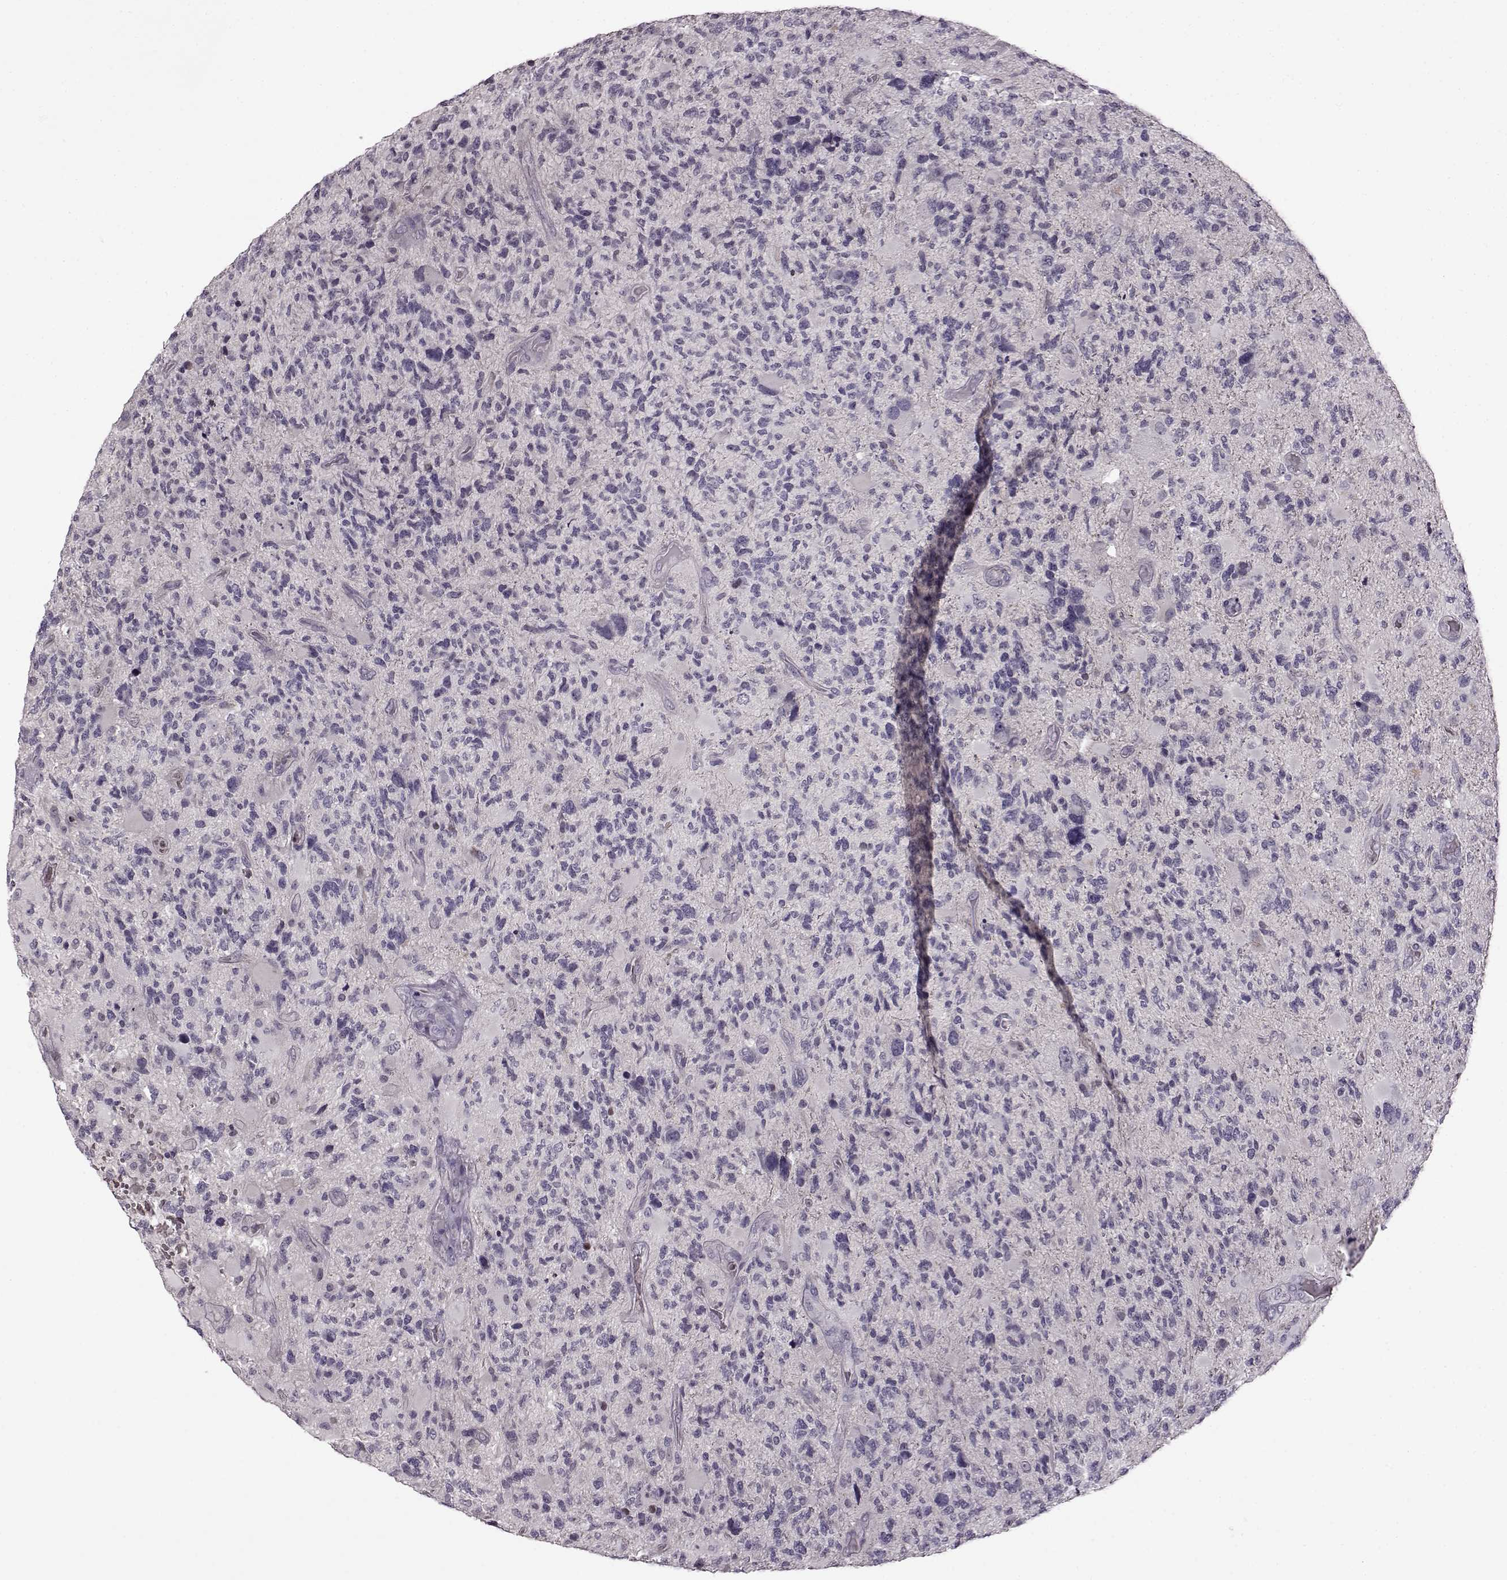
{"staining": {"intensity": "negative", "quantity": "none", "location": "none"}, "tissue": "glioma", "cell_type": "Tumor cells", "image_type": "cancer", "snomed": [{"axis": "morphology", "description": "Glioma, malignant, High grade"}, {"axis": "topography", "description": "Brain"}], "caption": "This photomicrograph is of glioma stained with immunohistochemistry (IHC) to label a protein in brown with the nuclei are counter-stained blue. There is no staining in tumor cells. The staining is performed using DAB brown chromogen with nuclei counter-stained in using hematoxylin.", "gene": "CNGA3", "patient": {"sex": "female", "age": 71}}